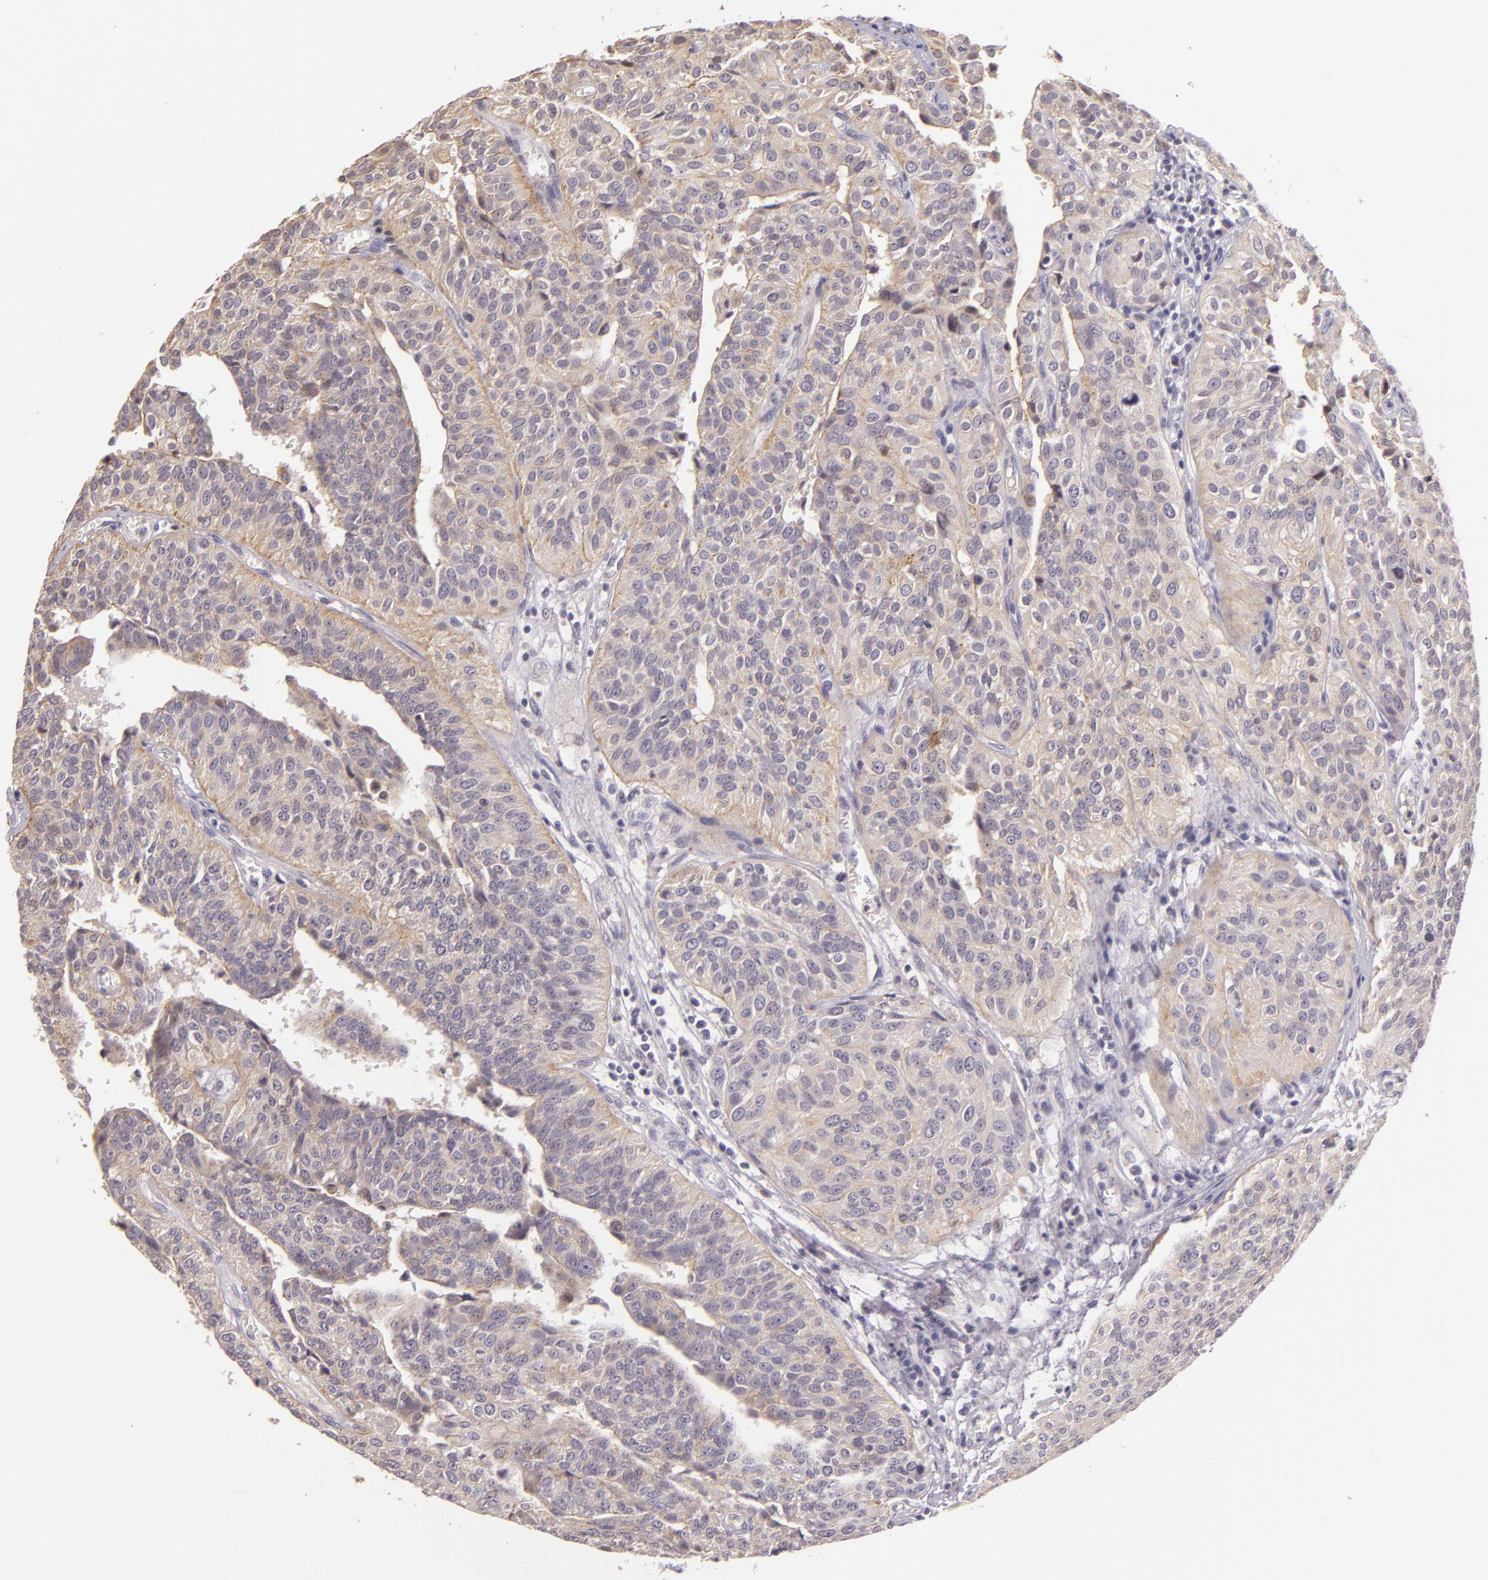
{"staining": {"intensity": "weak", "quantity": "25%-75%", "location": "cytoplasmic/membranous"}, "tissue": "urothelial cancer", "cell_type": "Tumor cells", "image_type": "cancer", "snomed": [{"axis": "morphology", "description": "Urothelial carcinoma, High grade"}, {"axis": "topography", "description": "Urinary bladder"}], "caption": "IHC (DAB) staining of human urothelial cancer demonstrates weak cytoplasmic/membranous protein staining in approximately 25%-75% of tumor cells.", "gene": "ARMH4", "patient": {"sex": "male", "age": 56}}